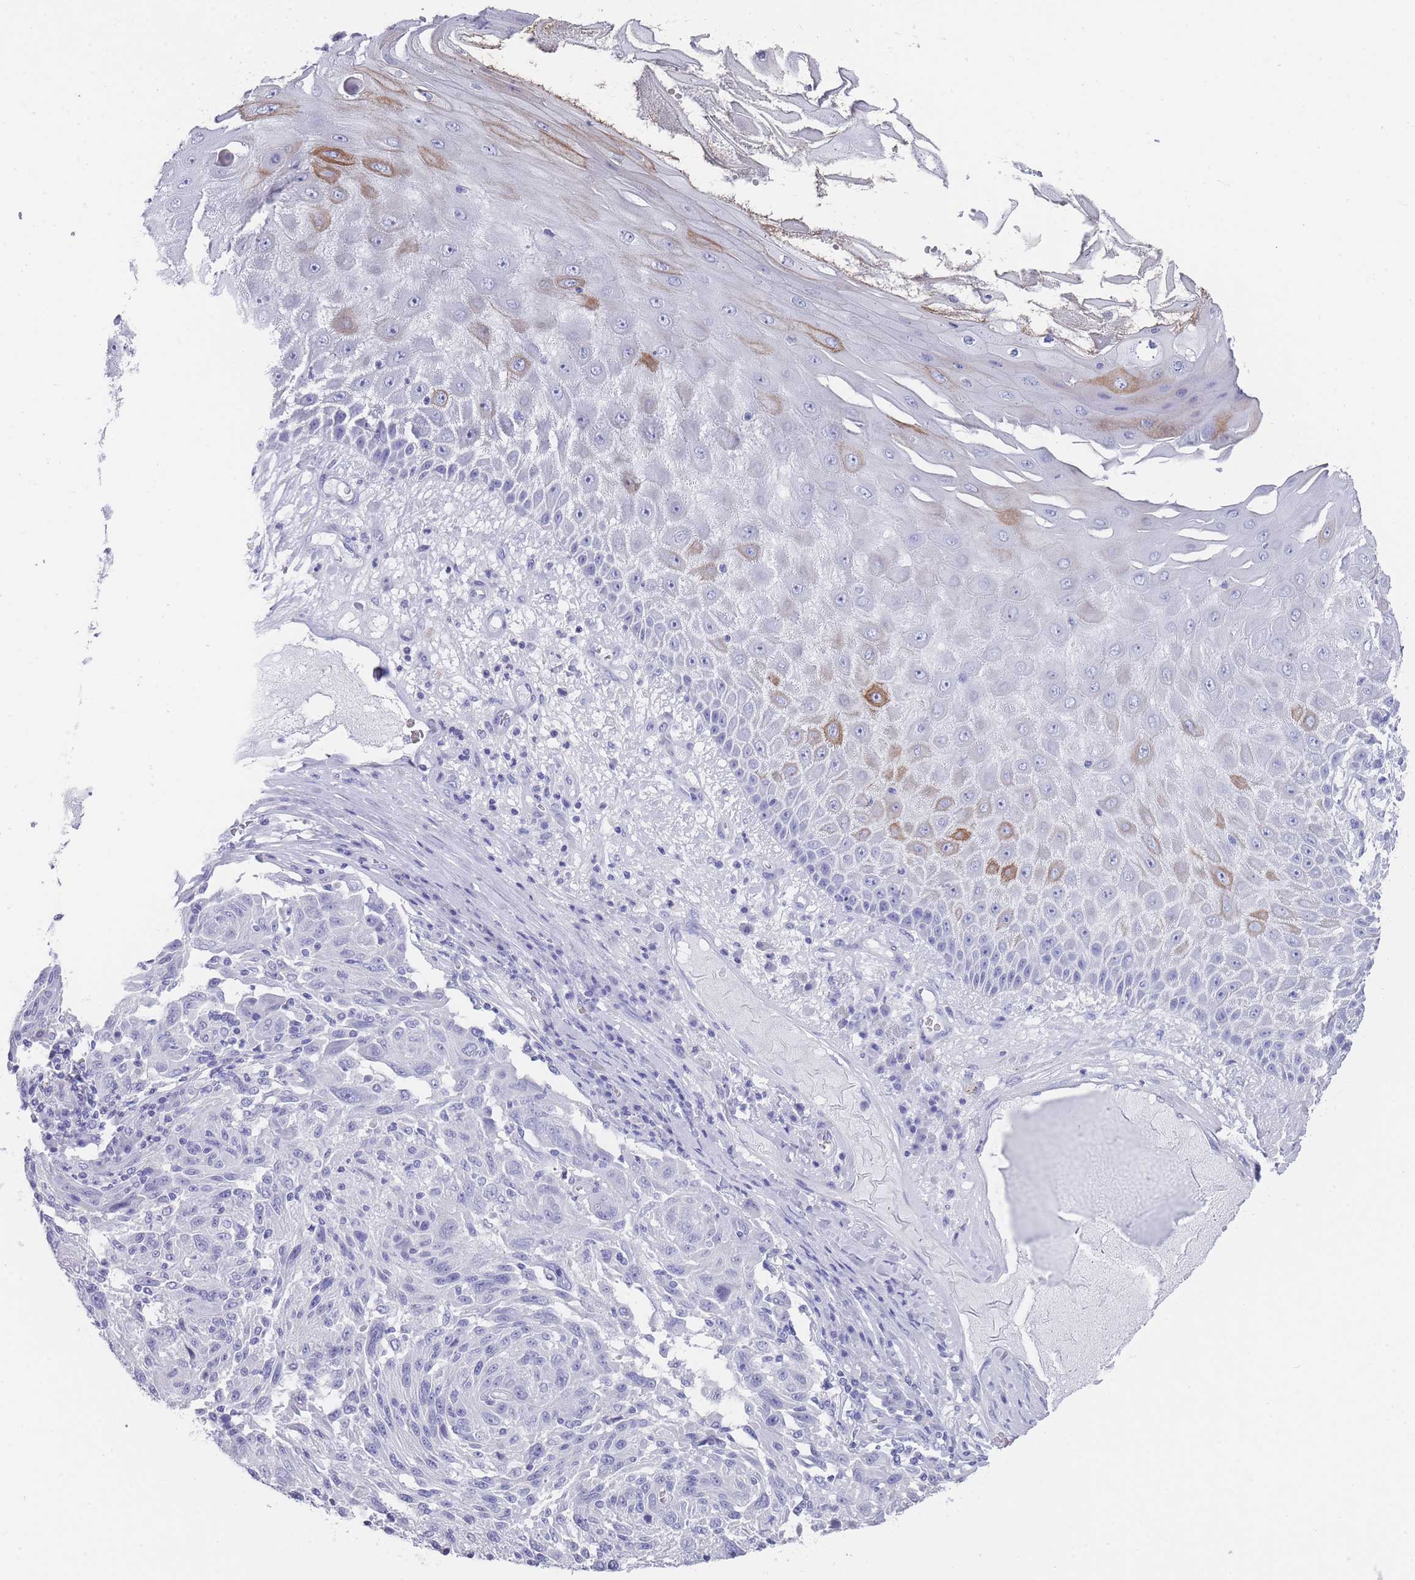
{"staining": {"intensity": "negative", "quantity": "none", "location": "none"}, "tissue": "melanoma", "cell_type": "Tumor cells", "image_type": "cancer", "snomed": [{"axis": "morphology", "description": "Malignant melanoma, NOS"}, {"axis": "topography", "description": "Skin"}], "caption": "Malignant melanoma stained for a protein using IHC demonstrates no positivity tumor cells.", "gene": "RAB2B", "patient": {"sex": "male", "age": 53}}